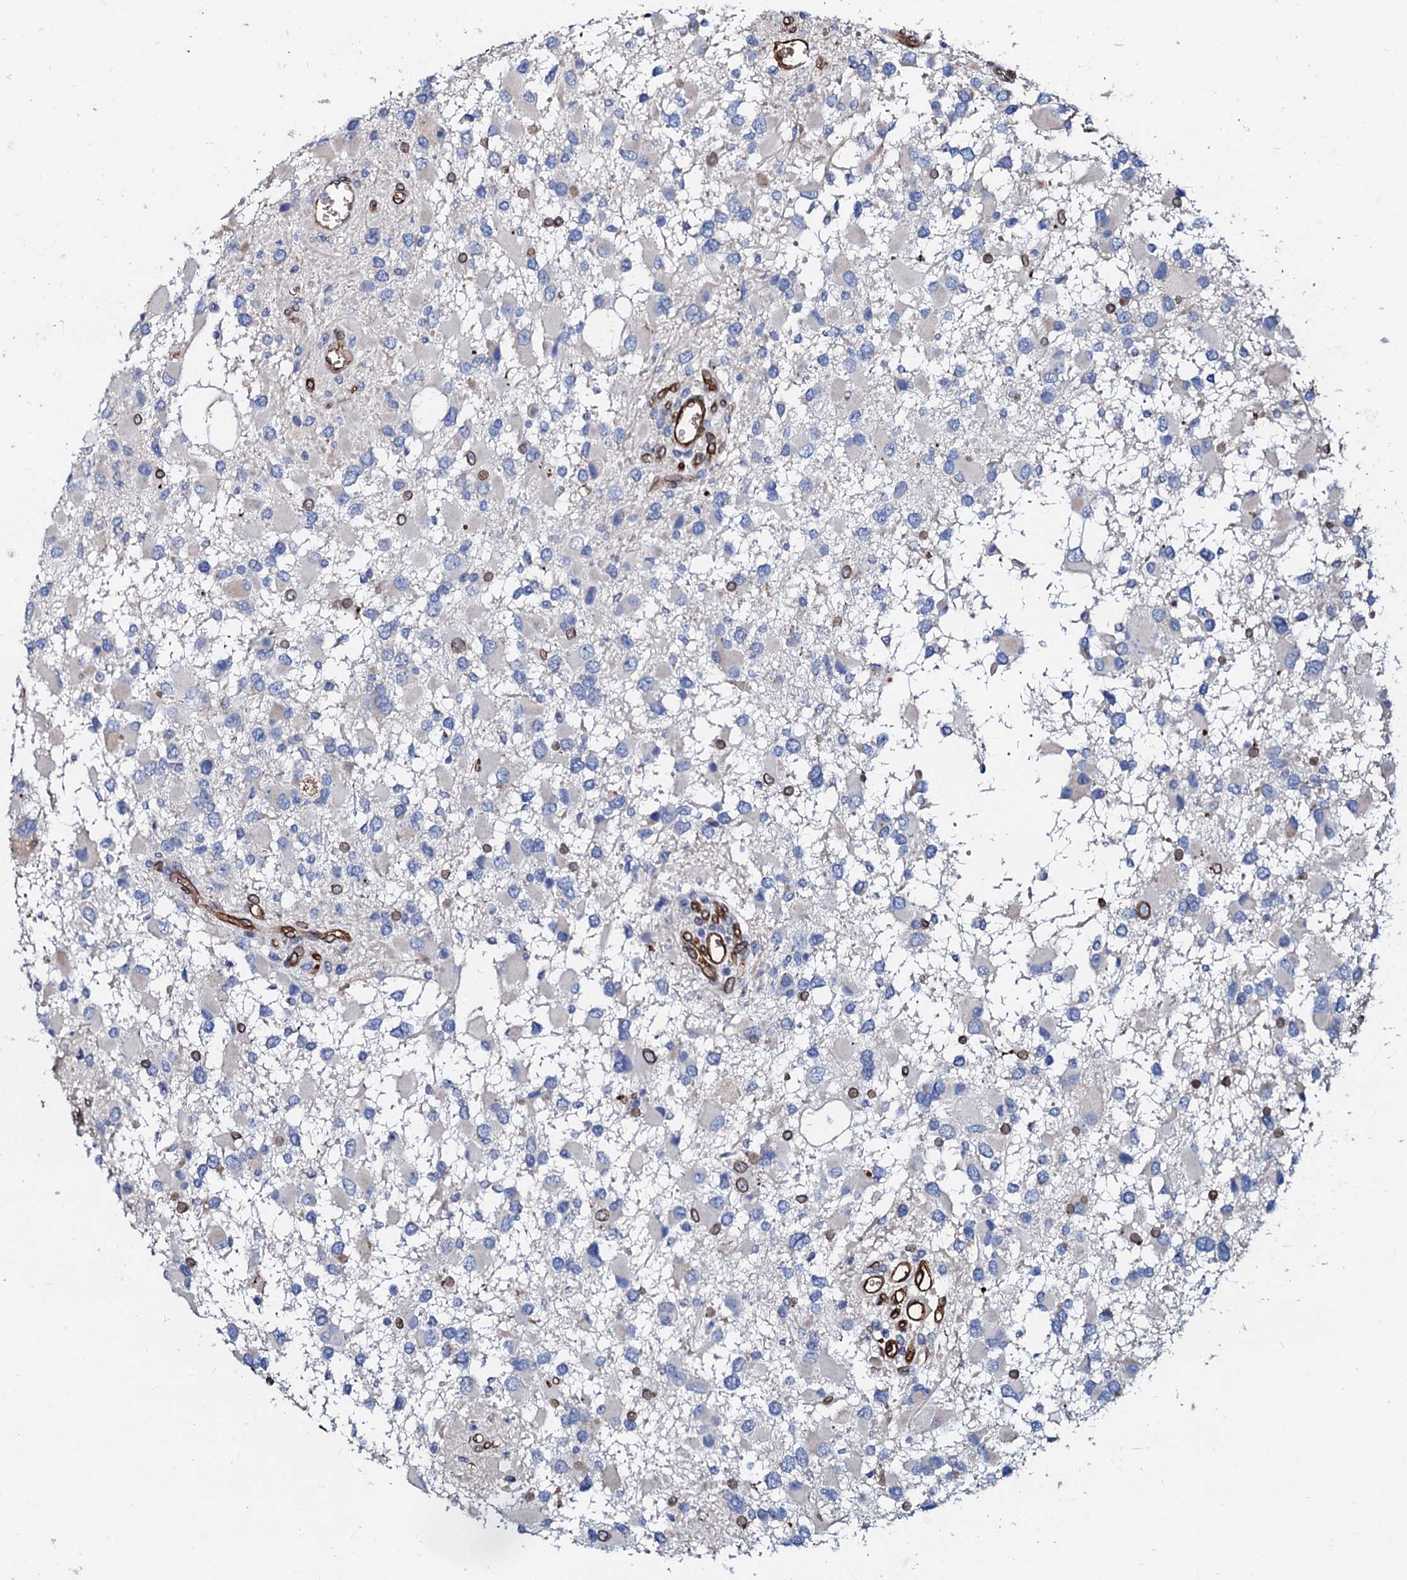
{"staining": {"intensity": "negative", "quantity": "none", "location": "none"}, "tissue": "glioma", "cell_type": "Tumor cells", "image_type": "cancer", "snomed": [{"axis": "morphology", "description": "Glioma, malignant, High grade"}, {"axis": "topography", "description": "Brain"}], "caption": "High magnification brightfield microscopy of high-grade glioma (malignant) stained with DAB (brown) and counterstained with hematoxylin (blue): tumor cells show no significant positivity.", "gene": "NRP2", "patient": {"sex": "male", "age": 53}}